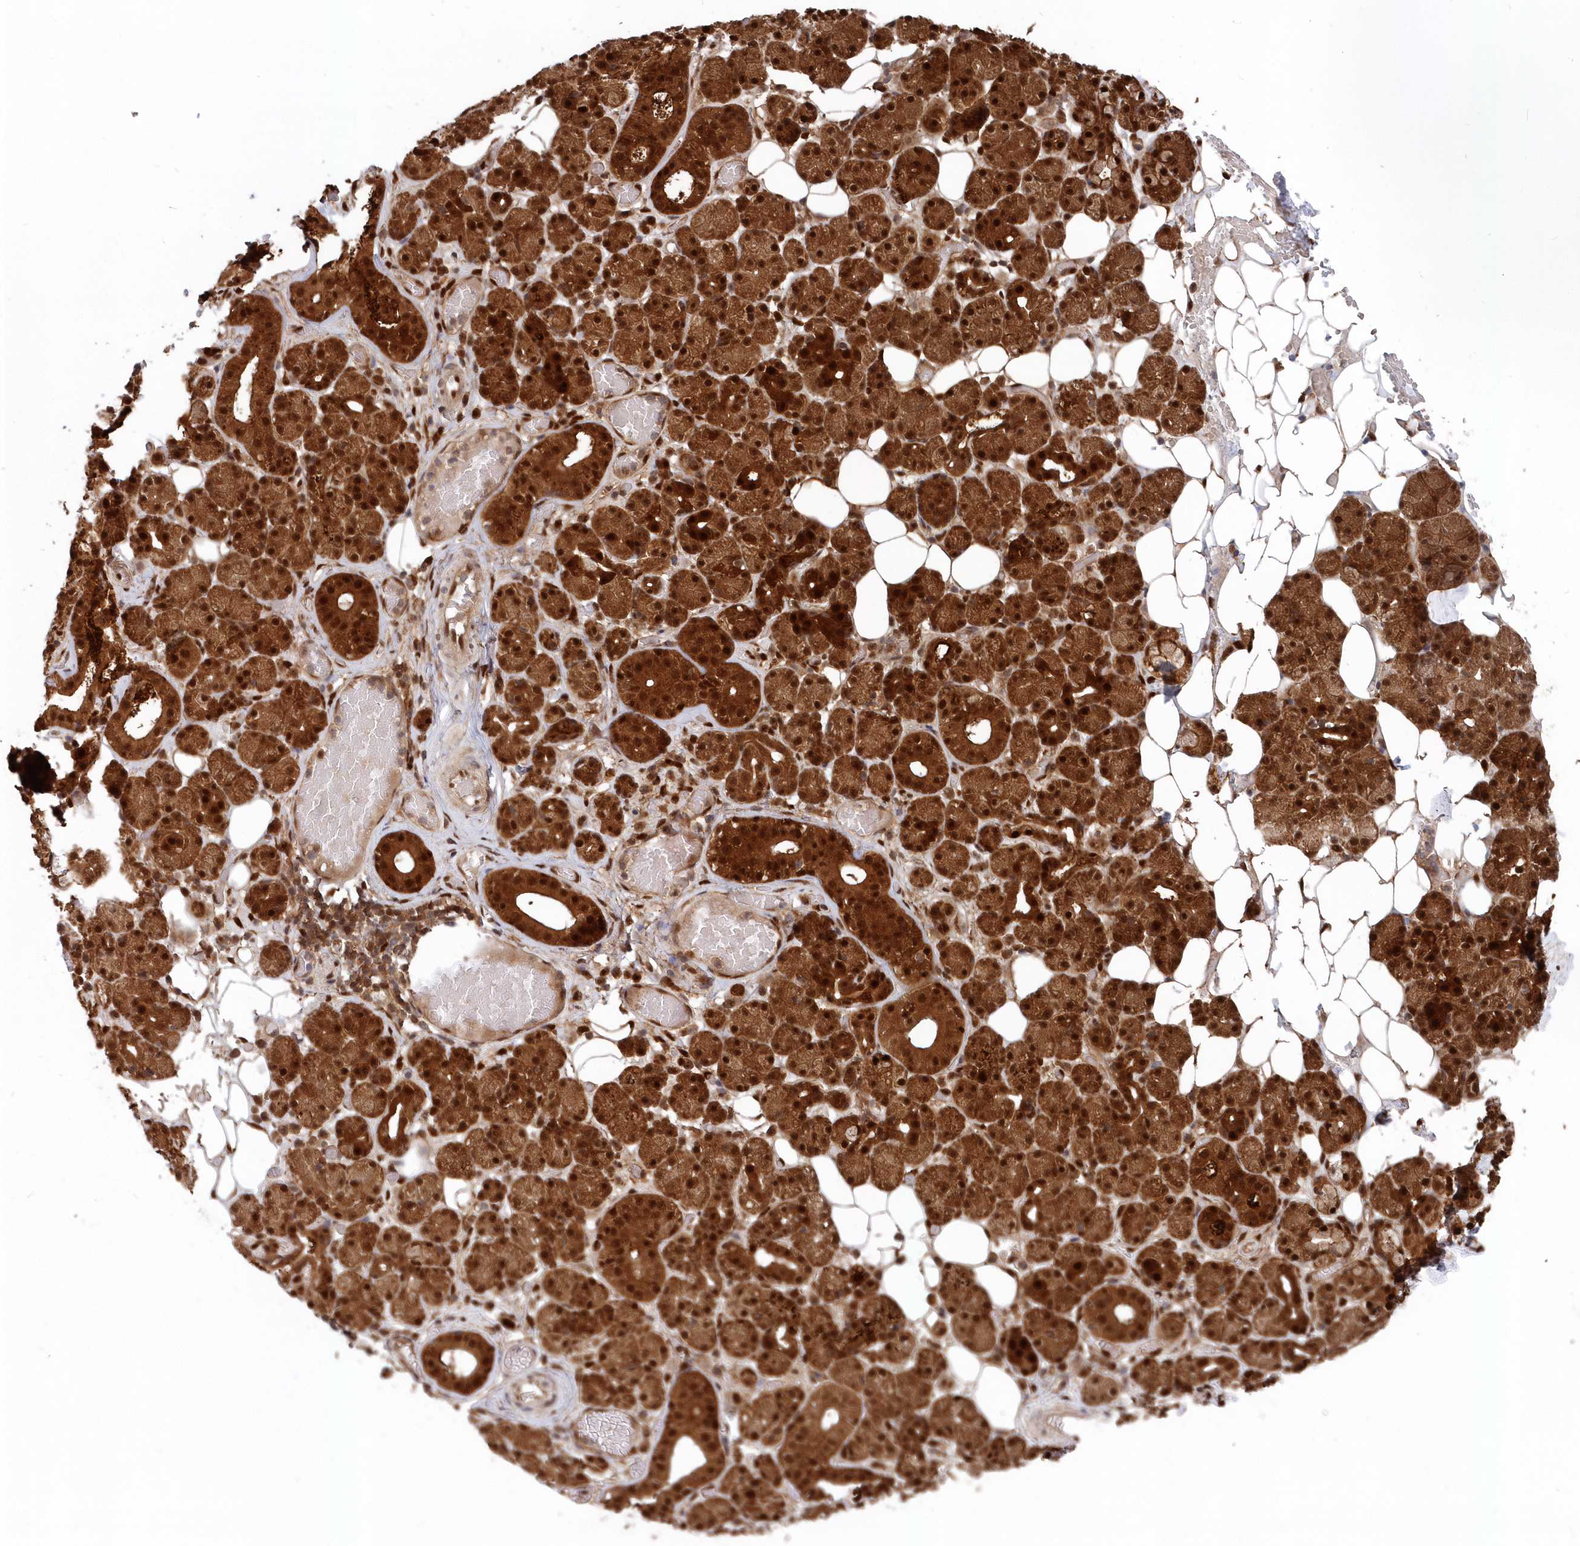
{"staining": {"intensity": "strong", "quantity": ">75%", "location": "cytoplasmic/membranous,nuclear"}, "tissue": "salivary gland", "cell_type": "Glandular cells", "image_type": "normal", "snomed": [{"axis": "morphology", "description": "Normal tissue, NOS"}, {"axis": "topography", "description": "Salivary gland"}], "caption": "Immunohistochemistry (IHC) micrograph of benign salivary gland: salivary gland stained using immunohistochemistry (IHC) displays high levels of strong protein expression localized specifically in the cytoplasmic/membranous,nuclear of glandular cells, appearing as a cytoplasmic/membranous,nuclear brown color.", "gene": "ABHD14B", "patient": {"sex": "male", "age": 63}}